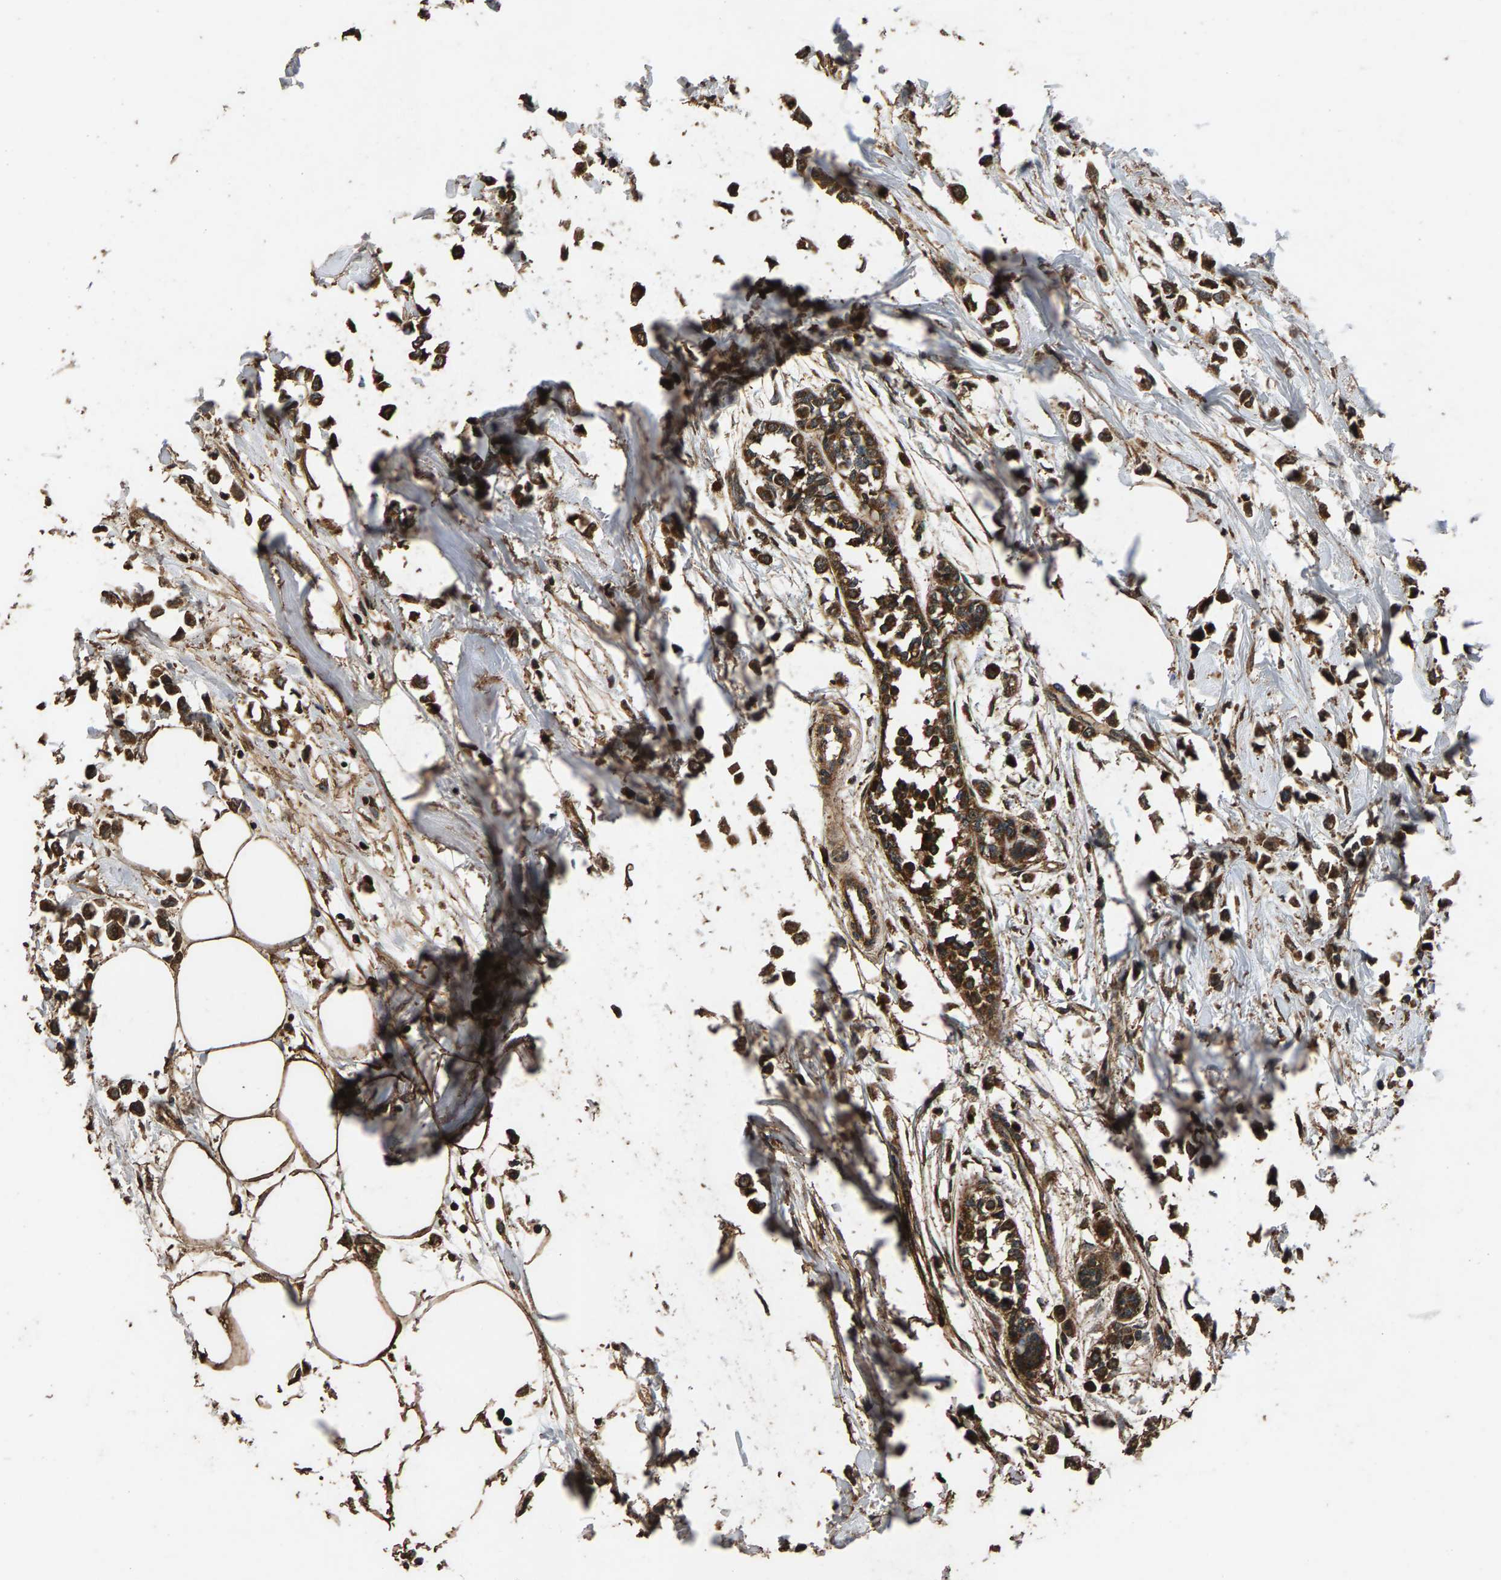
{"staining": {"intensity": "moderate", "quantity": ">75%", "location": "cytoplasmic/membranous"}, "tissue": "breast cancer", "cell_type": "Tumor cells", "image_type": "cancer", "snomed": [{"axis": "morphology", "description": "Lobular carcinoma"}, {"axis": "topography", "description": "Breast"}], "caption": "Immunohistochemistry (IHC) image of human breast cancer (lobular carcinoma) stained for a protein (brown), which exhibits medium levels of moderate cytoplasmic/membranous staining in approximately >75% of tumor cells.", "gene": "MRPL27", "patient": {"sex": "female", "age": 51}}